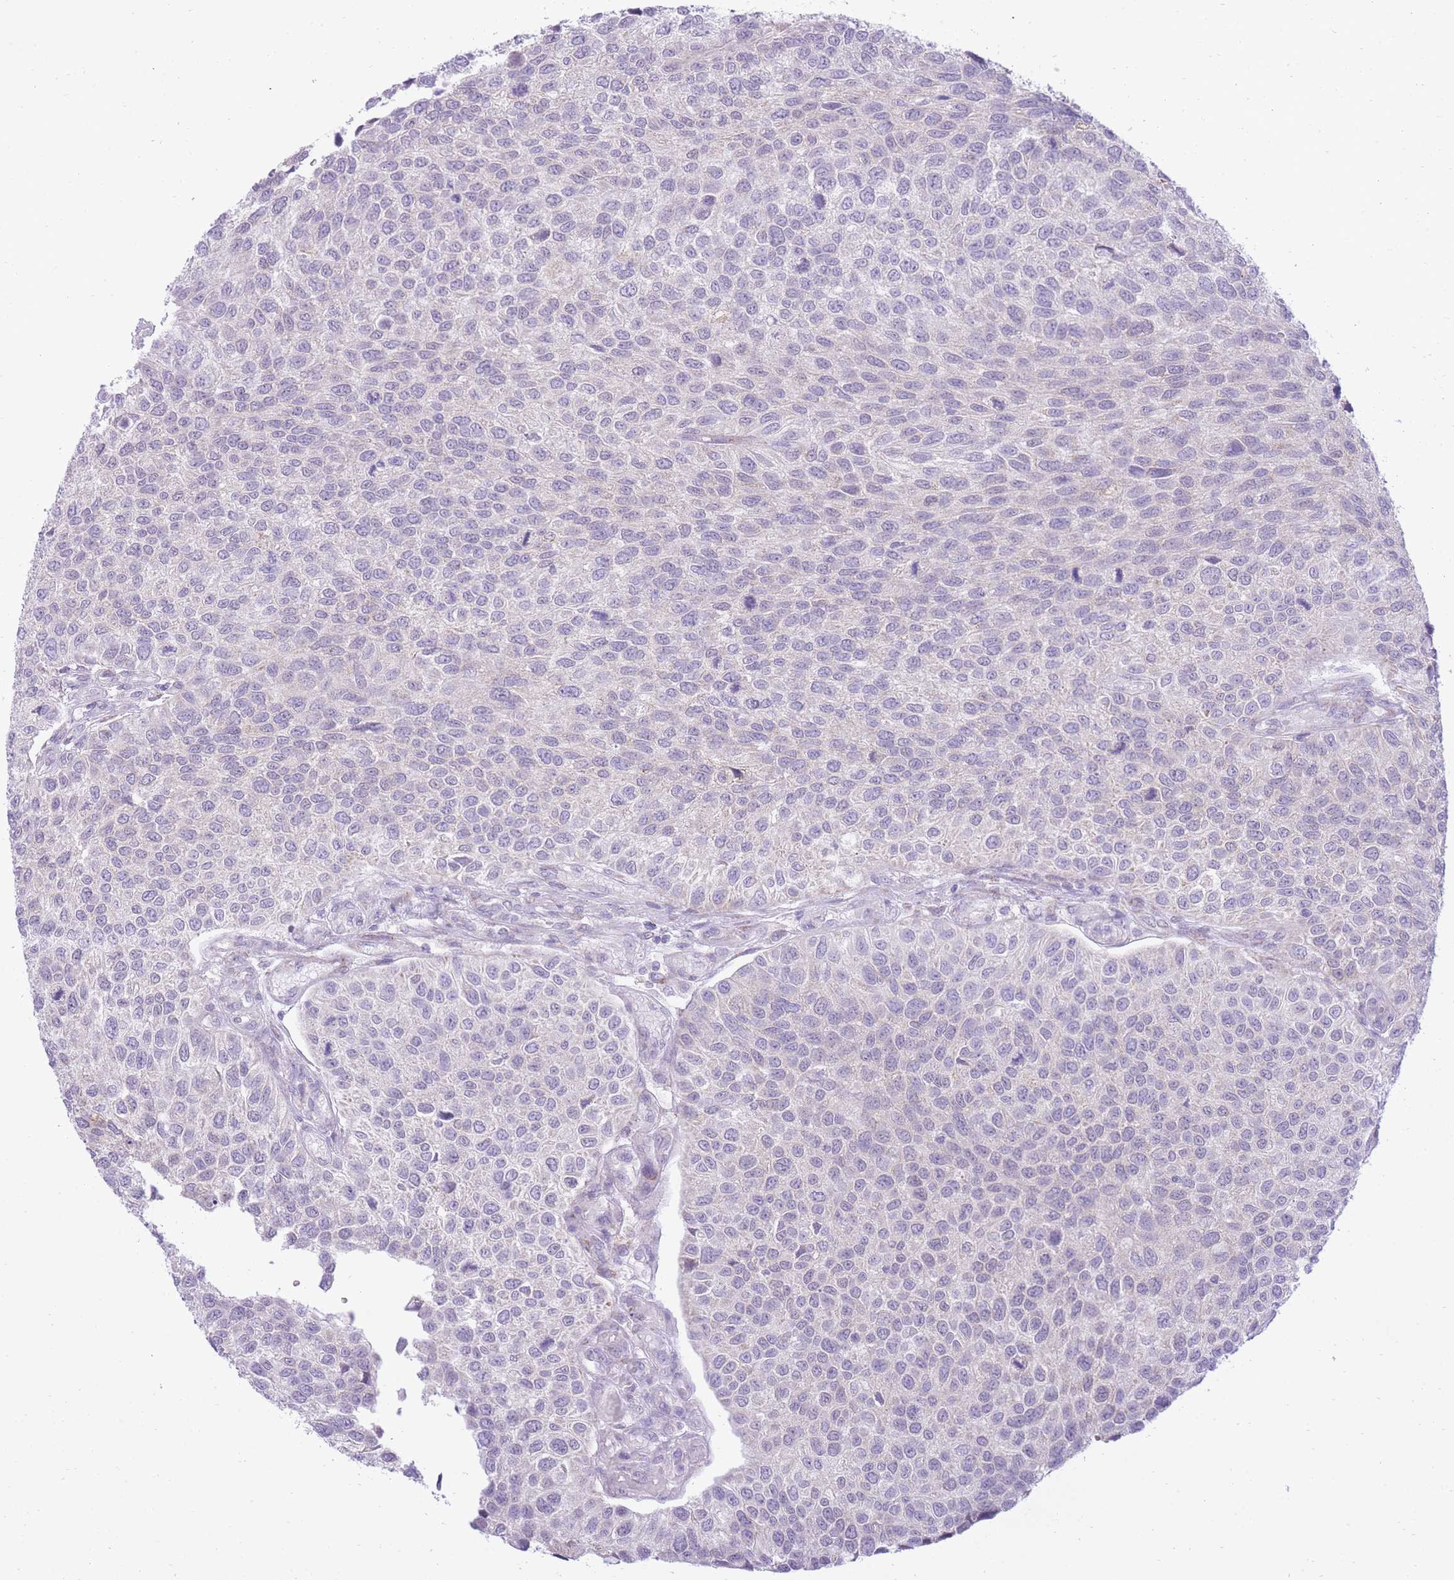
{"staining": {"intensity": "negative", "quantity": "none", "location": "none"}, "tissue": "urothelial cancer", "cell_type": "Tumor cells", "image_type": "cancer", "snomed": [{"axis": "morphology", "description": "Urothelial carcinoma, NOS"}, {"axis": "topography", "description": "Urinary bladder"}], "caption": "Immunohistochemistry (IHC) image of neoplastic tissue: transitional cell carcinoma stained with DAB shows no significant protein staining in tumor cells.", "gene": "DENND2D", "patient": {"sex": "male", "age": 55}}